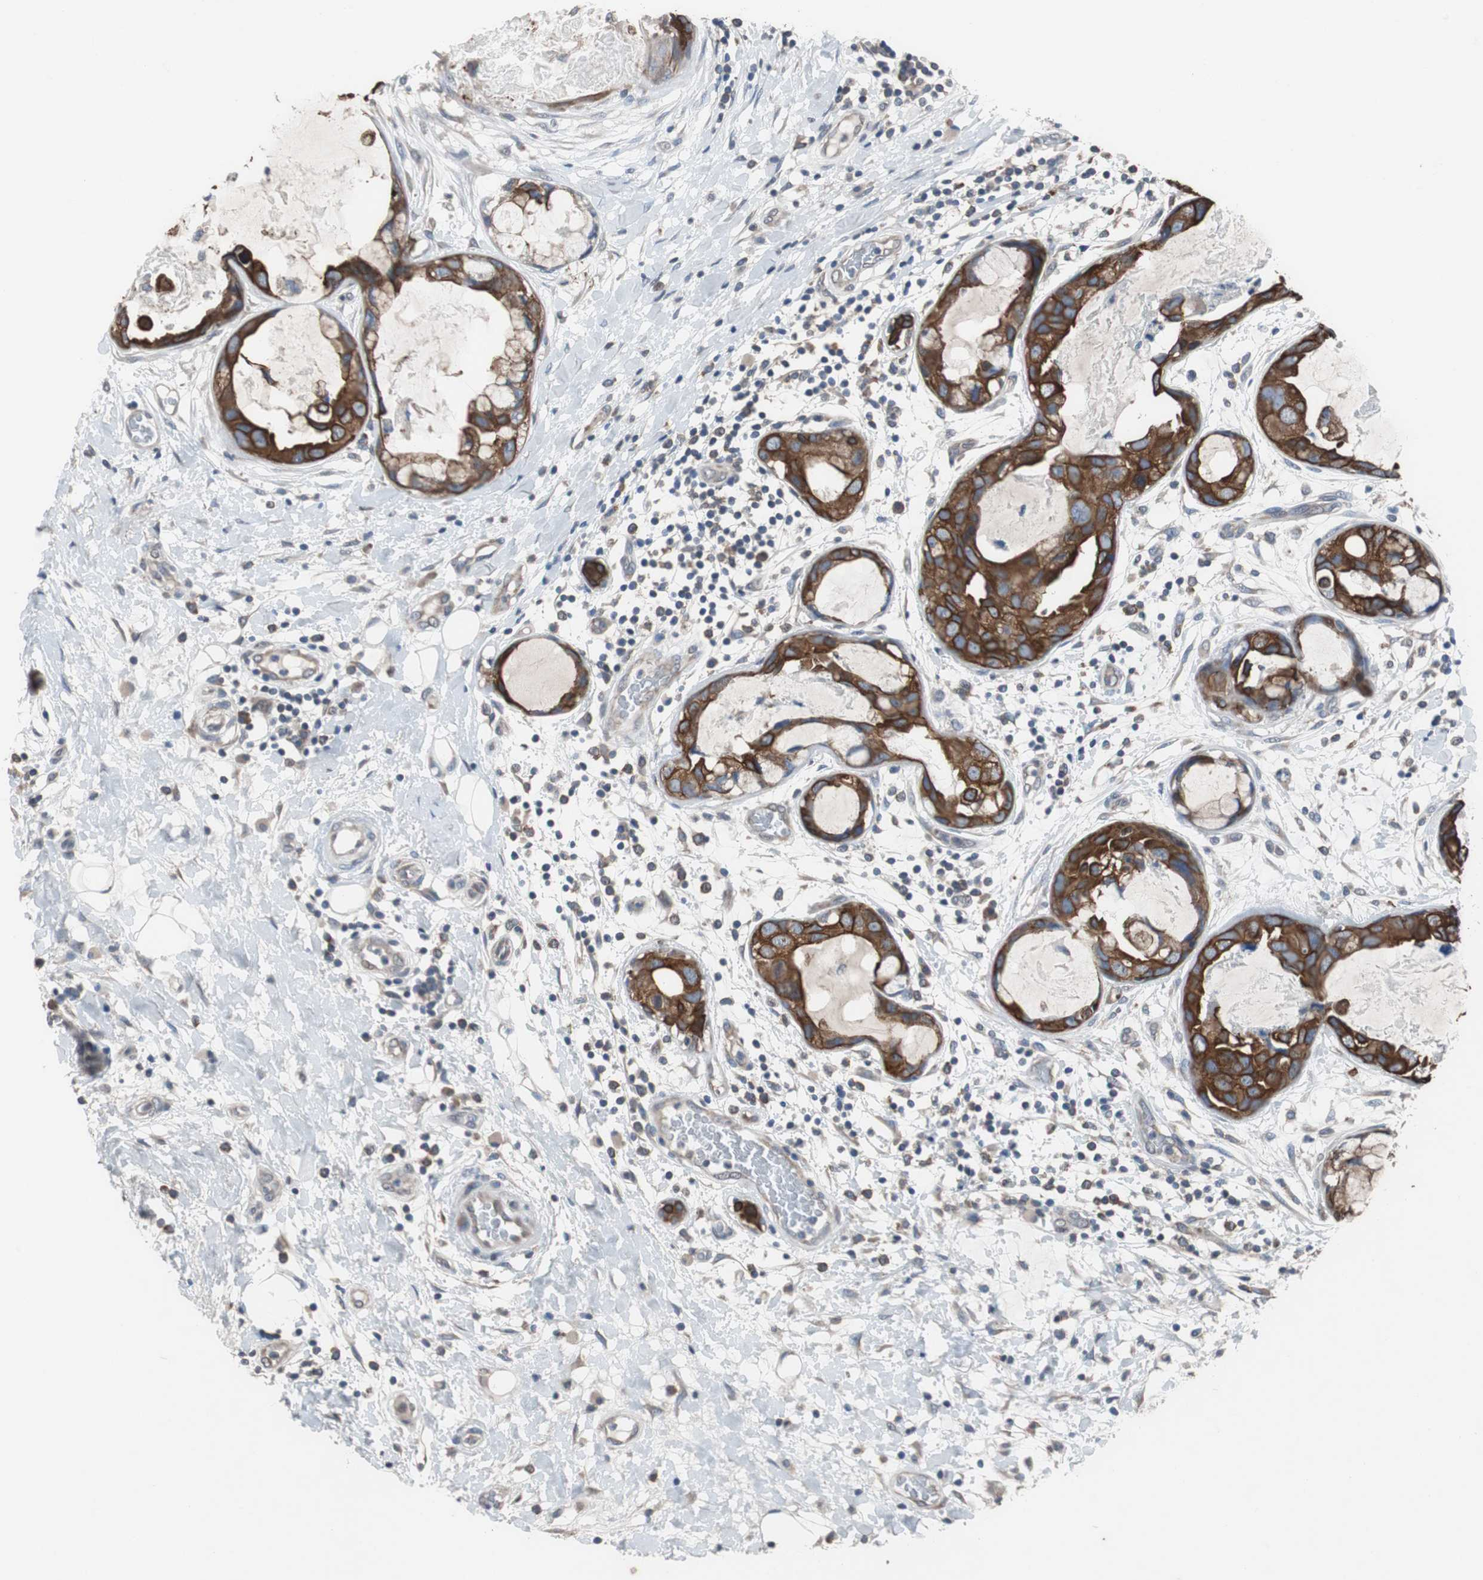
{"staining": {"intensity": "strong", "quantity": ">75%", "location": "cytoplasmic/membranous"}, "tissue": "breast cancer", "cell_type": "Tumor cells", "image_type": "cancer", "snomed": [{"axis": "morphology", "description": "Duct carcinoma"}, {"axis": "topography", "description": "Breast"}], "caption": "The micrograph exhibits a brown stain indicating the presence of a protein in the cytoplasmic/membranous of tumor cells in invasive ductal carcinoma (breast).", "gene": "USP10", "patient": {"sex": "female", "age": 40}}